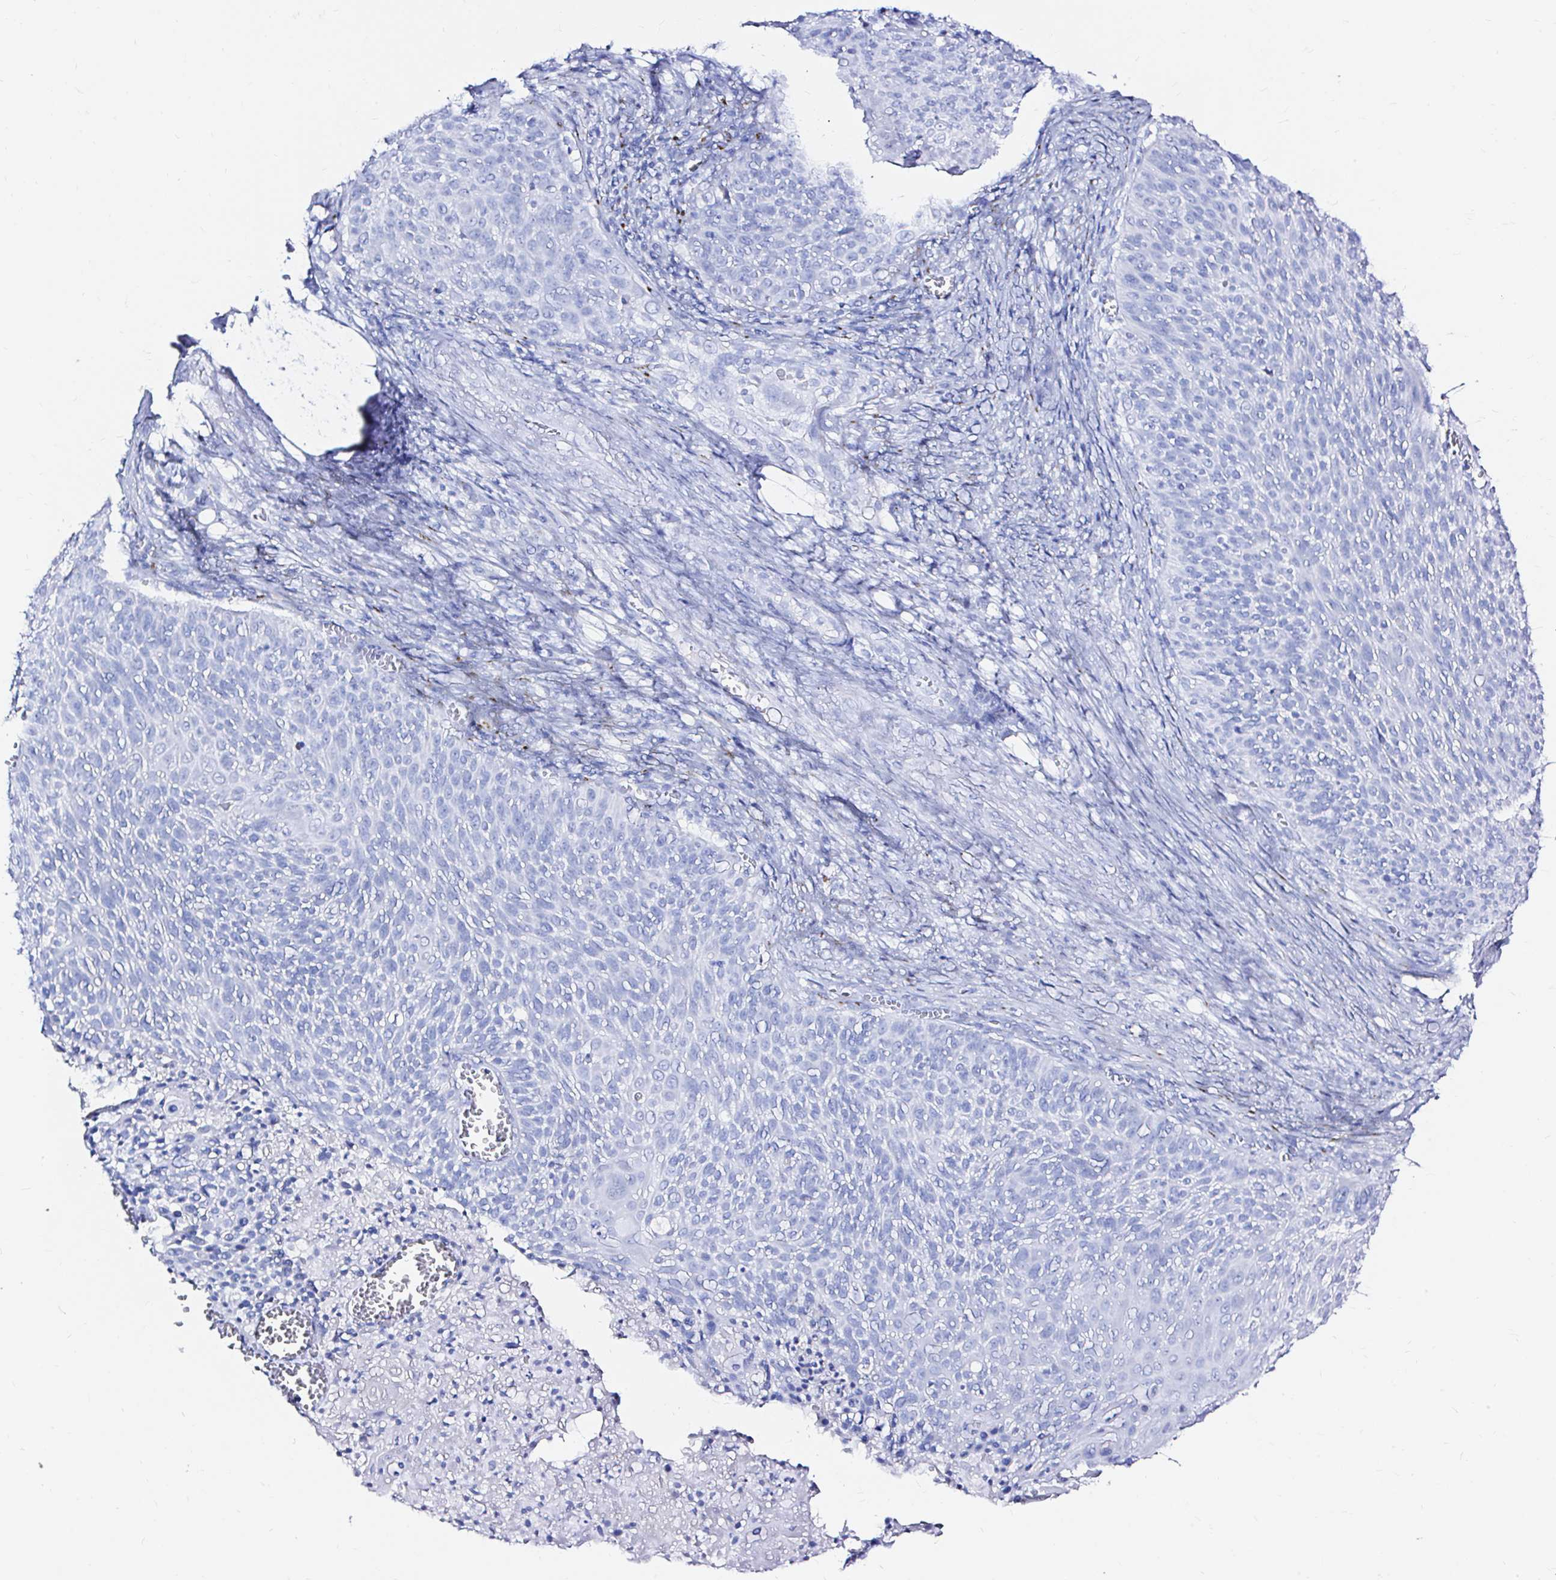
{"staining": {"intensity": "negative", "quantity": "none", "location": "none"}, "tissue": "cervical cancer", "cell_type": "Tumor cells", "image_type": "cancer", "snomed": [{"axis": "morphology", "description": "Squamous cell carcinoma, NOS"}, {"axis": "topography", "description": "Cervix"}], "caption": "There is no significant expression in tumor cells of cervical cancer (squamous cell carcinoma). Brightfield microscopy of immunohistochemistry (IHC) stained with DAB (brown) and hematoxylin (blue), captured at high magnification.", "gene": "ZNF432", "patient": {"sex": "female", "age": 31}}